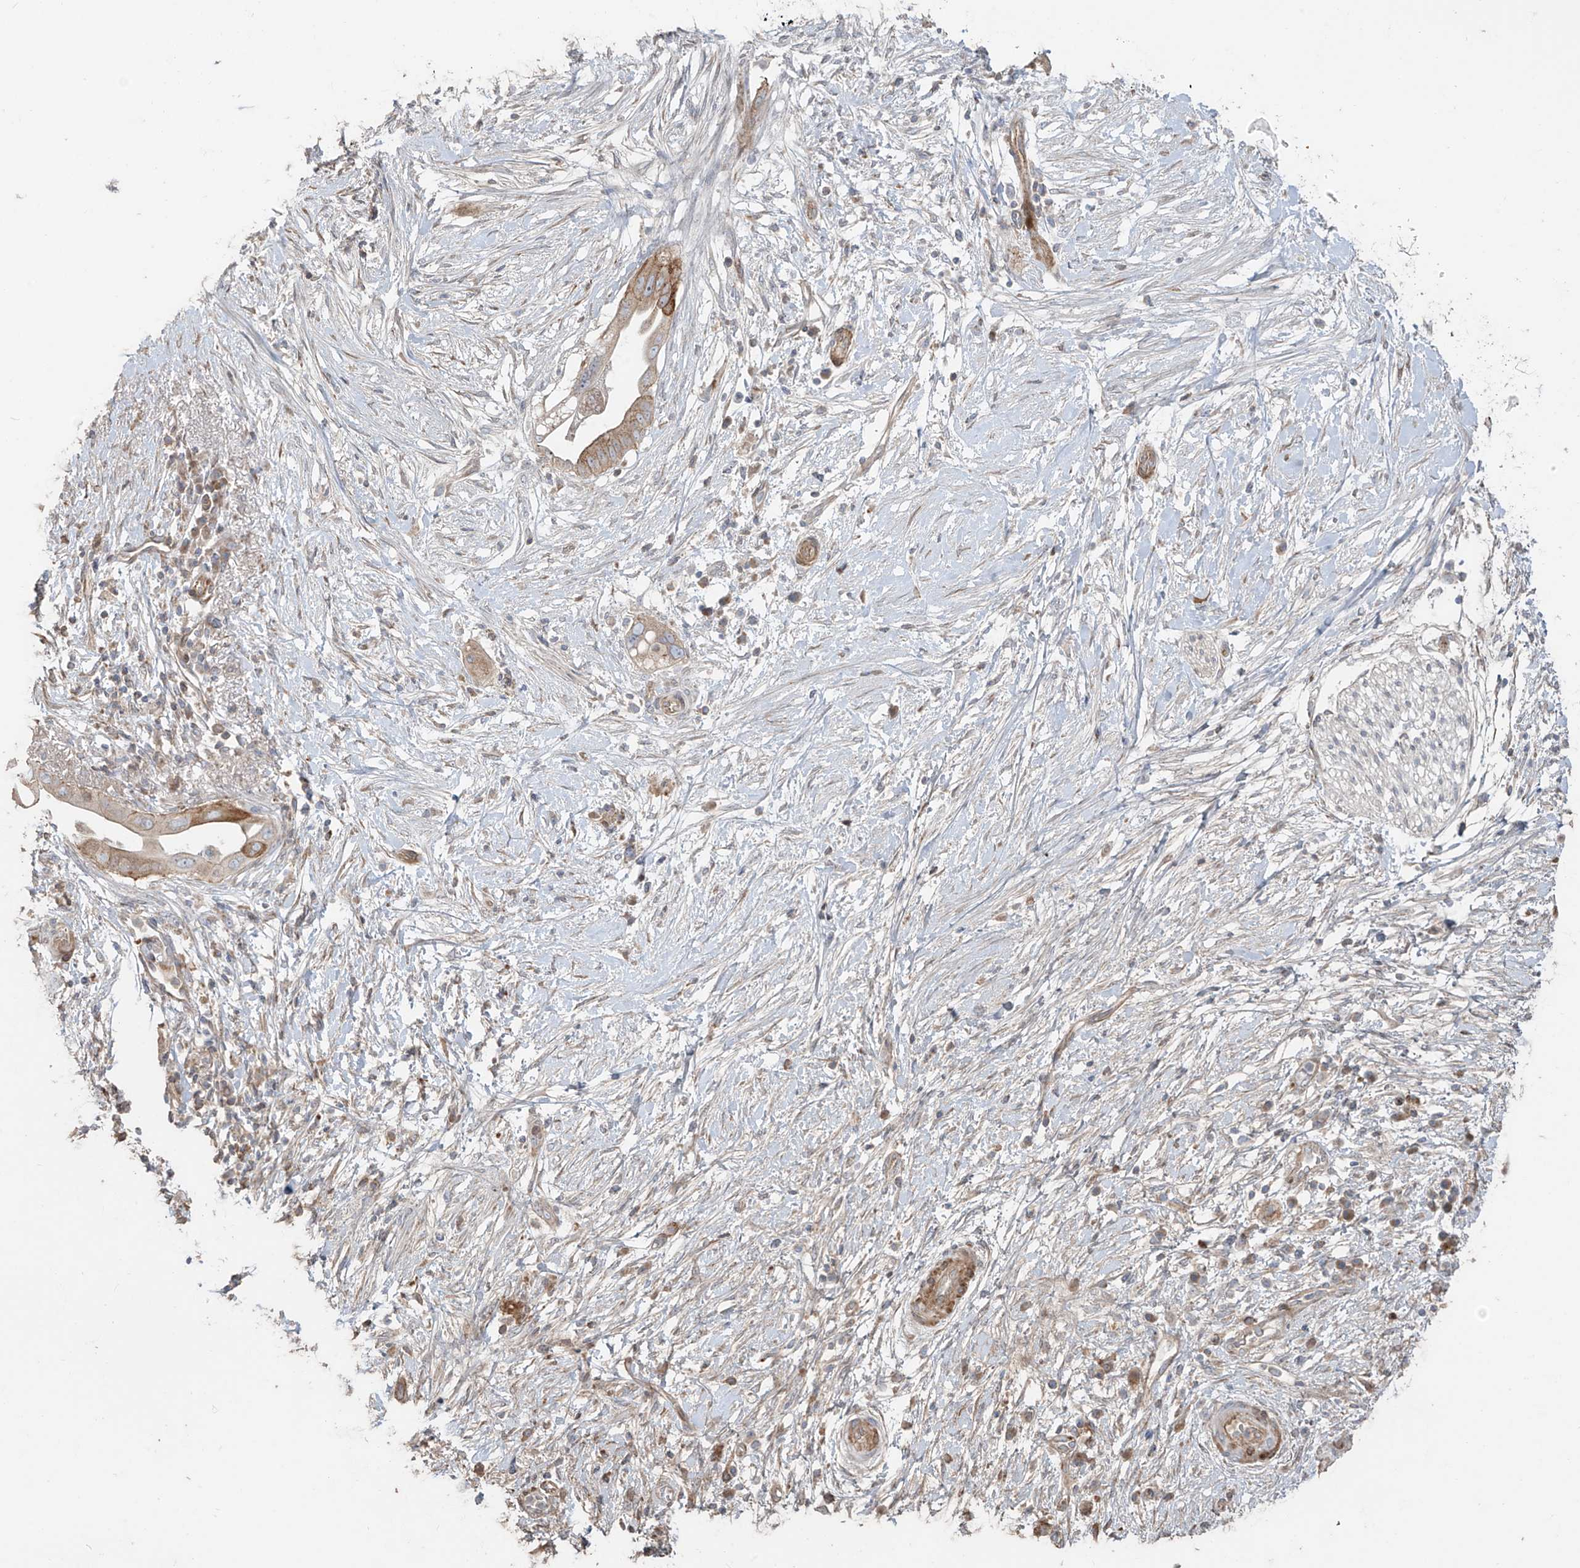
{"staining": {"intensity": "moderate", "quantity": ">75%", "location": "cytoplasmic/membranous"}, "tissue": "pancreatic cancer", "cell_type": "Tumor cells", "image_type": "cancer", "snomed": [{"axis": "morphology", "description": "Adenocarcinoma, NOS"}, {"axis": "topography", "description": "Pancreas"}], "caption": "Brown immunohistochemical staining in human pancreatic cancer (adenocarcinoma) demonstrates moderate cytoplasmic/membranous expression in approximately >75% of tumor cells.", "gene": "ABTB1", "patient": {"sex": "male", "age": 68}}